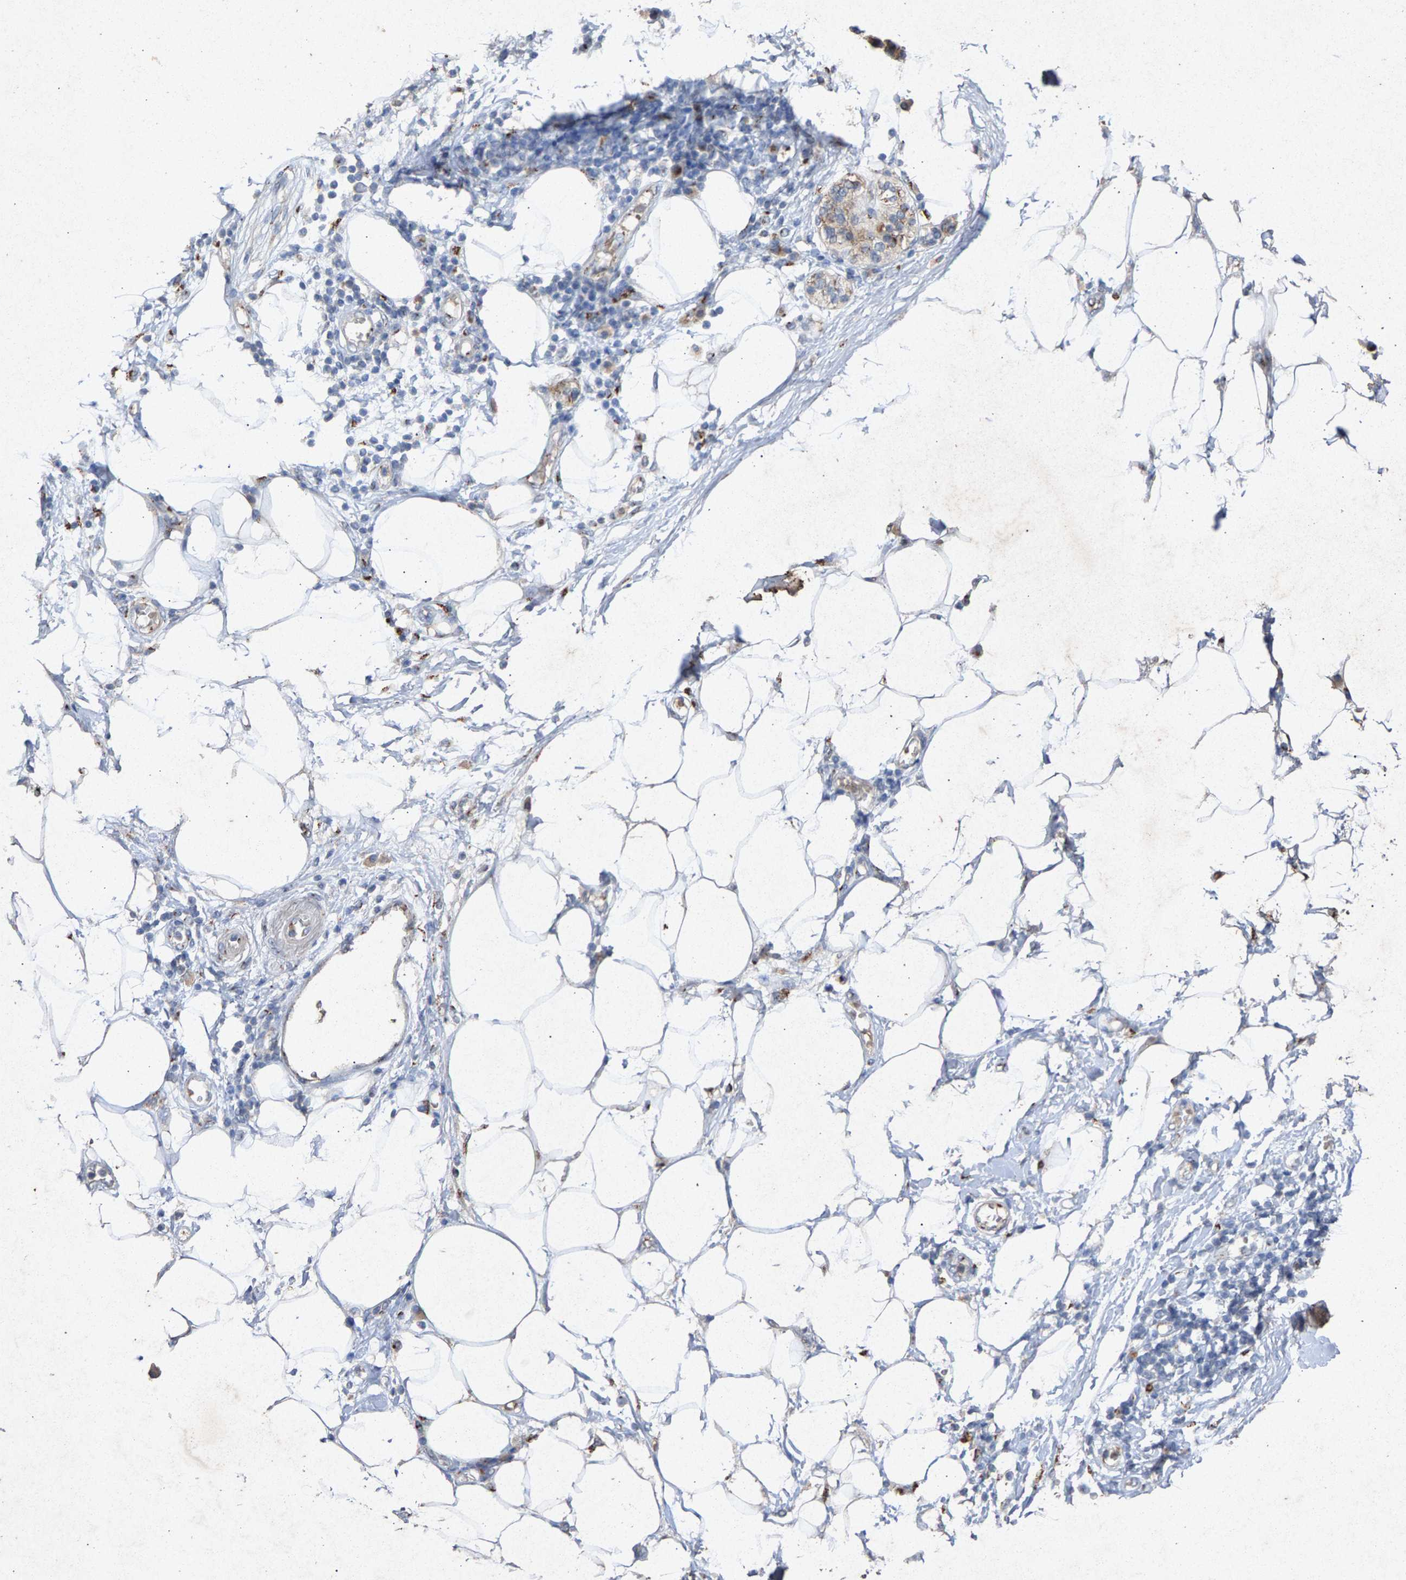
{"staining": {"intensity": "negative", "quantity": "none", "location": "none"}, "tissue": "adipose tissue", "cell_type": "Adipocytes", "image_type": "normal", "snomed": [{"axis": "morphology", "description": "Normal tissue, NOS"}, {"axis": "morphology", "description": "Adenocarcinoma, NOS"}, {"axis": "topography", "description": "Duodenum"}, {"axis": "topography", "description": "Peripheral nerve tissue"}], "caption": "Immunohistochemical staining of normal human adipose tissue exhibits no significant staining in adipocytes. The staining is performed using DAB (3,3'-diaminobenzidine) brown chromogen with nuclei counter-stained in using hematoxylin.", "gene": "MAN2A1", "patient": {"sex": "female", "age": 60}}